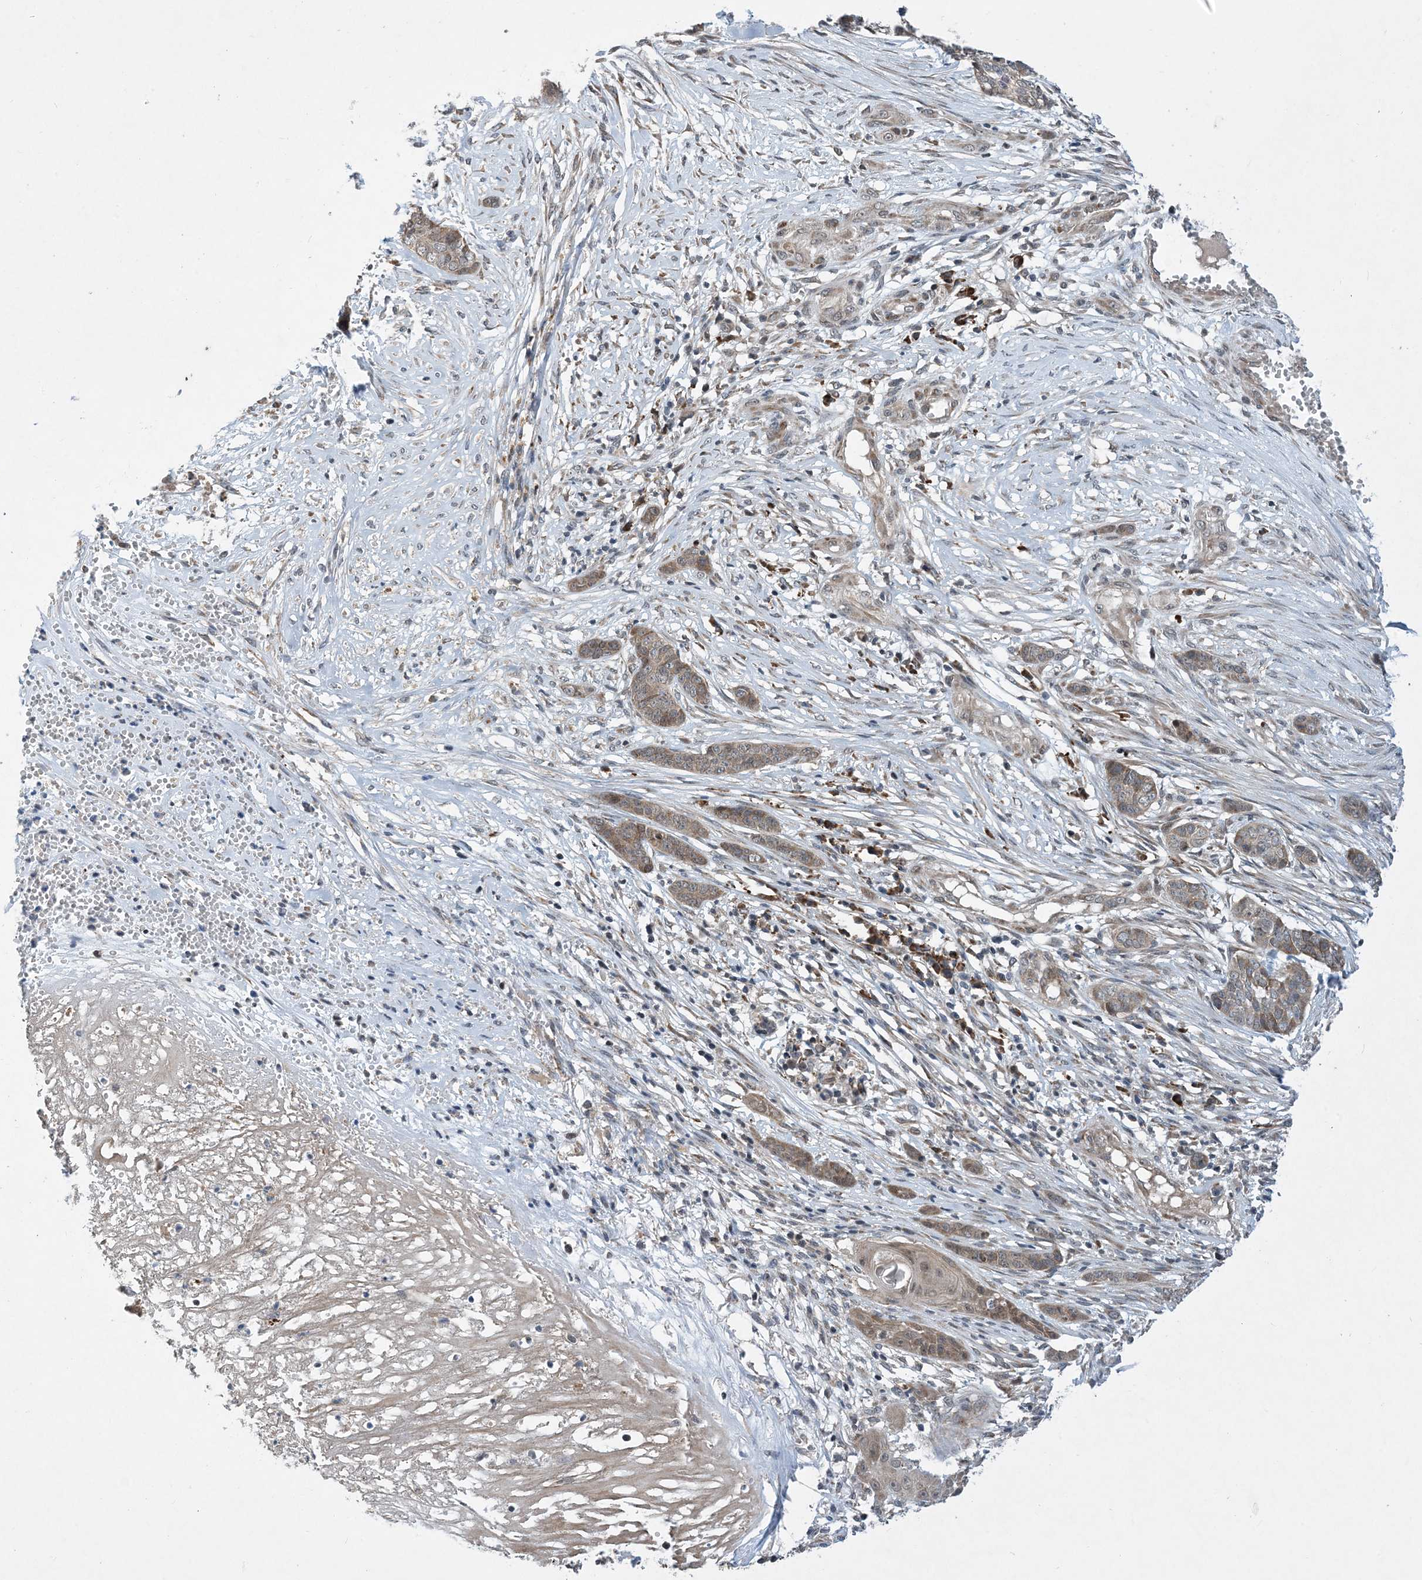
{"staining": {"intensity": "weak", "quantity": ">75%", "location": "cytoplasmic/membranous,nuclear"}, "tissue": "skin cancer", "cell_type": "Tumor cells", "image_type": "cancer", "snomed": [{"axis": "morphology", "description": "Basal cell carcinoma"}, {"axis": "topography", "description": "Skin"}], "caption": "A photomicrograph of skin cancer (basal cell carcinoma) stained for a protein shows weak cytoplasmic/membranous and nuclear brown staining in tumor cells. Nuclei are stained in blue.", "gene": "PHOSPHO2", "patient": {"sex": "female", "age": 64}}